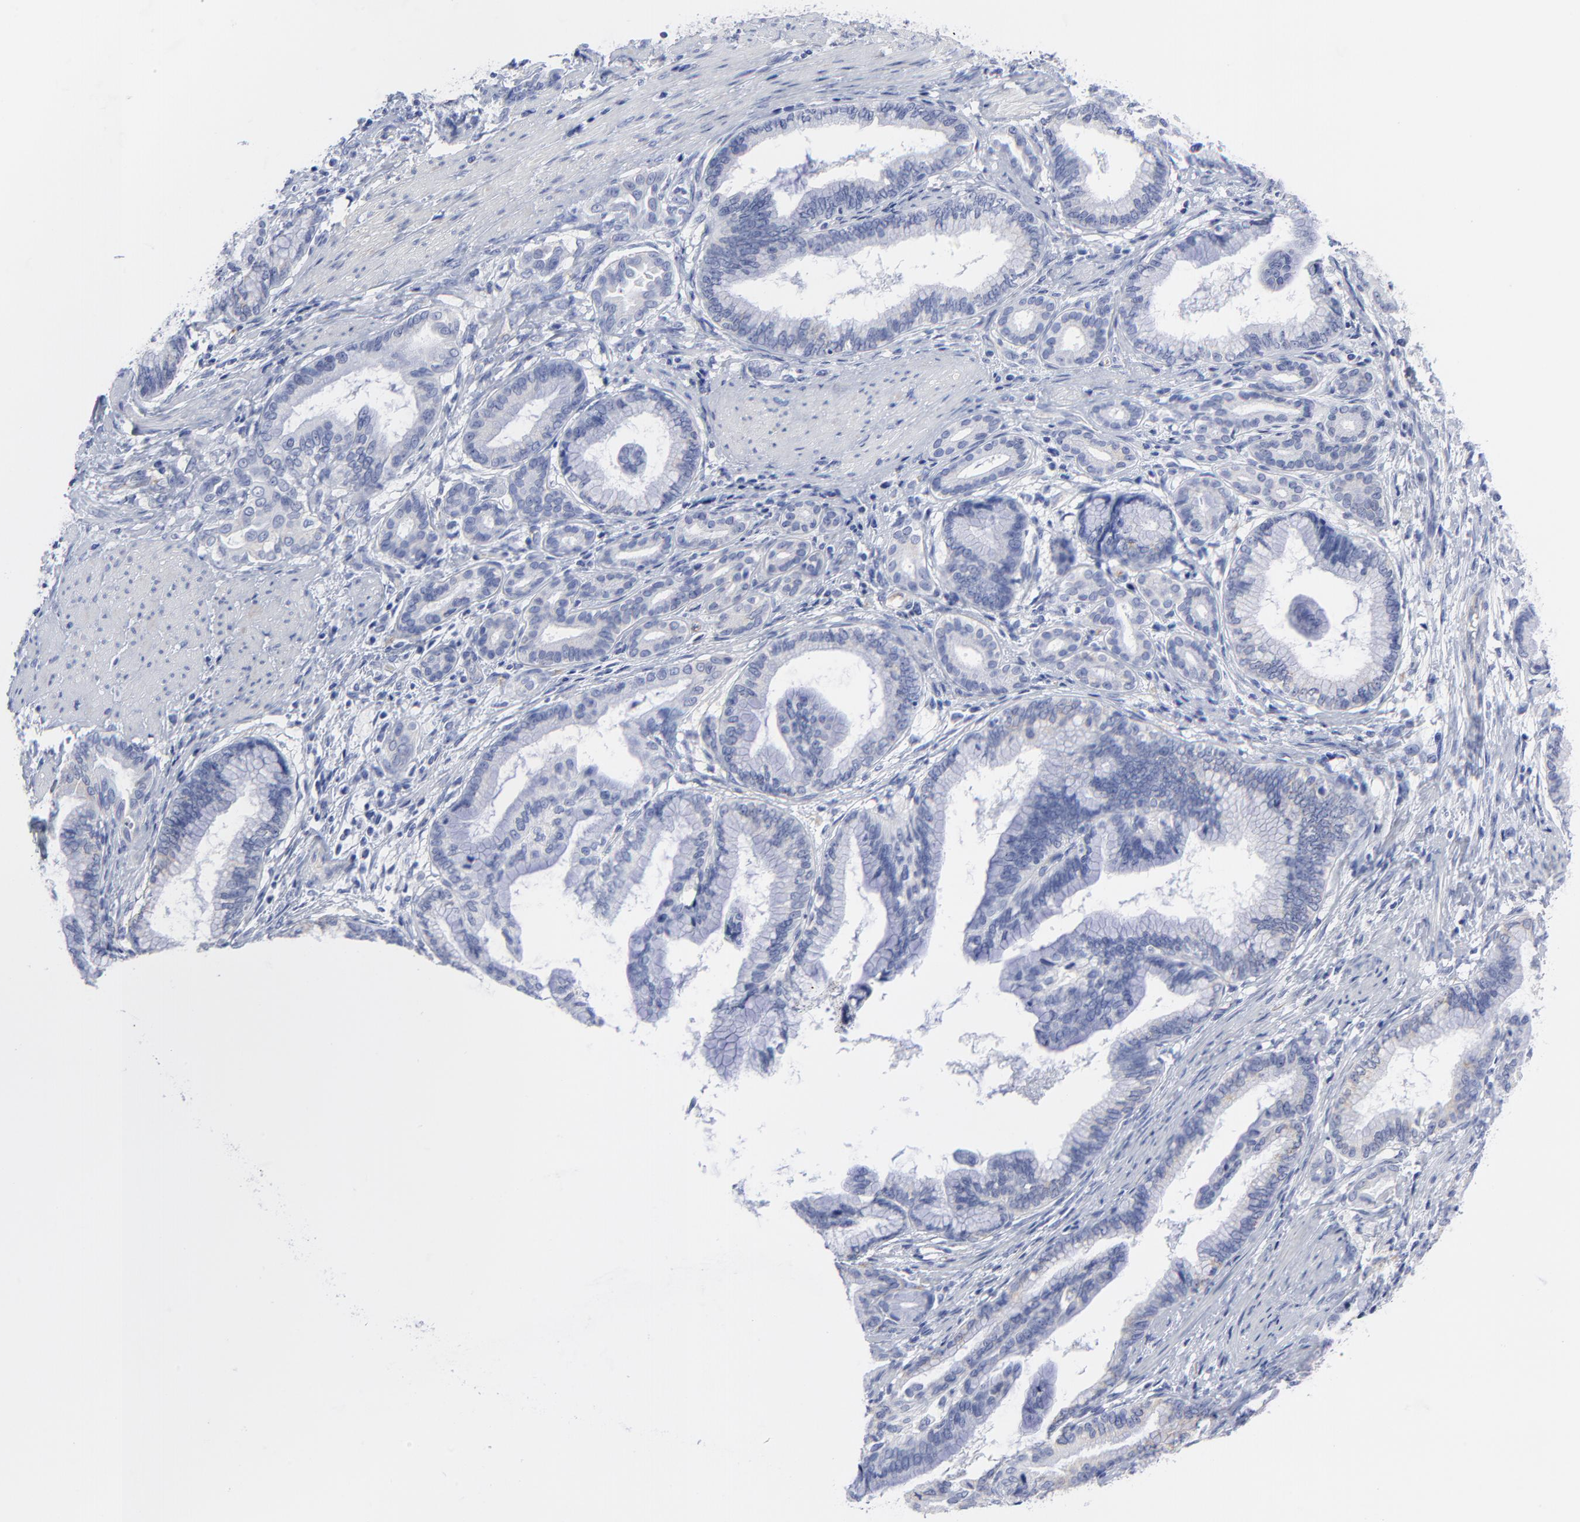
{"staining": {"intensity": "negative", "quantity": "none", "location": "none"}, "tissue": "pancreatic cancer", "cell_type": "Tumor cells", "image_type": "cancer", "snomed": [{"axis": "morphology", "description": "Adenocarcinoma, NOS"}, {"axis": "topography", "description": "Pancreas"}], "caption": "The micrograph shows no staining of tumor cells in pancreatic adenocarcinoma.", "gene": "CNTN3", "patient": {"sex": "female", "age": 64}}